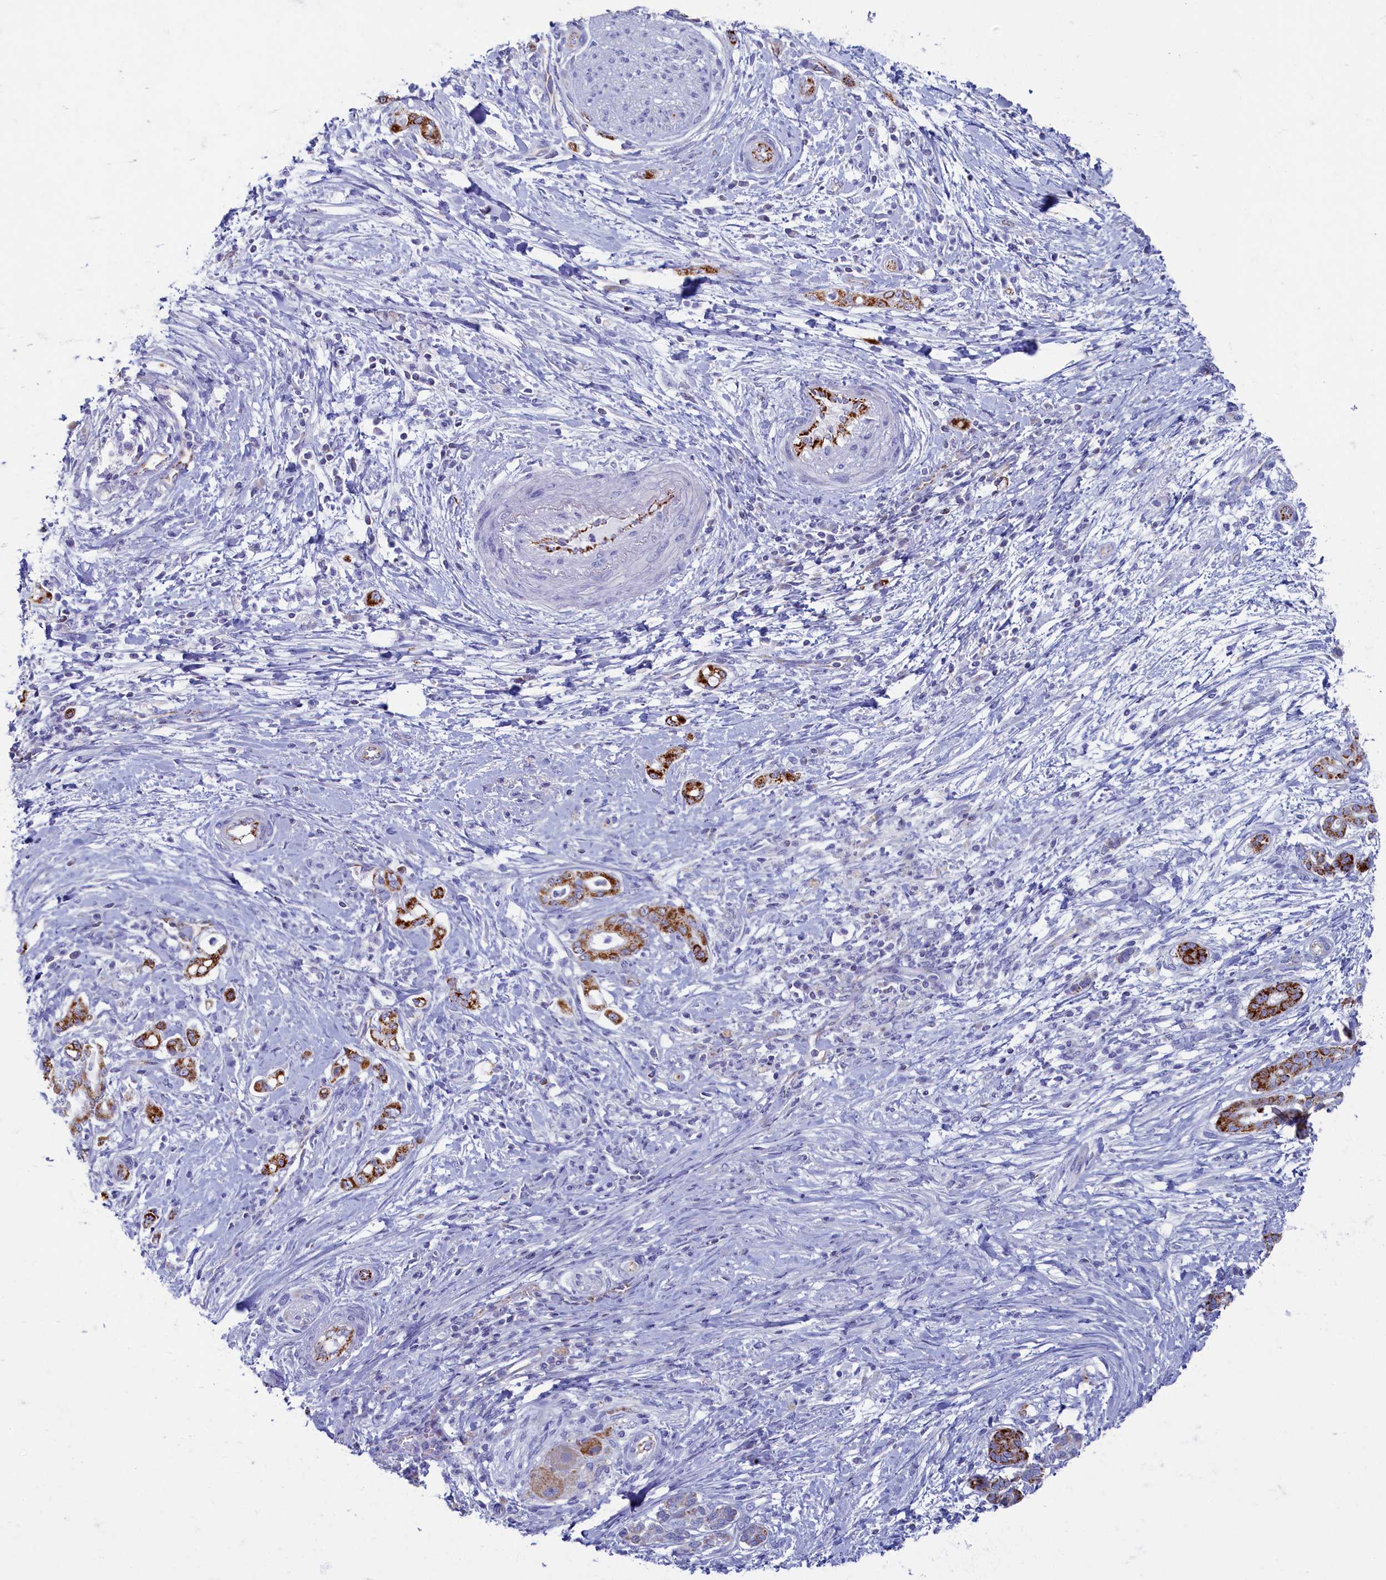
{"staining": {"intensity": "strong", "quantity": ">75%", "location": "cytoplasmic/membranous"}, "tissue": "pancreatic cancer", "cell_type": "Tumor cells", "image_type": "cancer", "snomed": [{"axis": "morphology", "description": "Adenocarcinoma, NOS"}, {"axis": "topography", "description": "Pancreas"}], "caption": "Immunohistochemical staining of human pancreatic adenocarcinoma shows high levels of strong cytoplasmic/membranous positivity in approximately >75% of tumor cells.", "gene": "OCIAD2", "patient": {"sex": "female", "age": 55}}